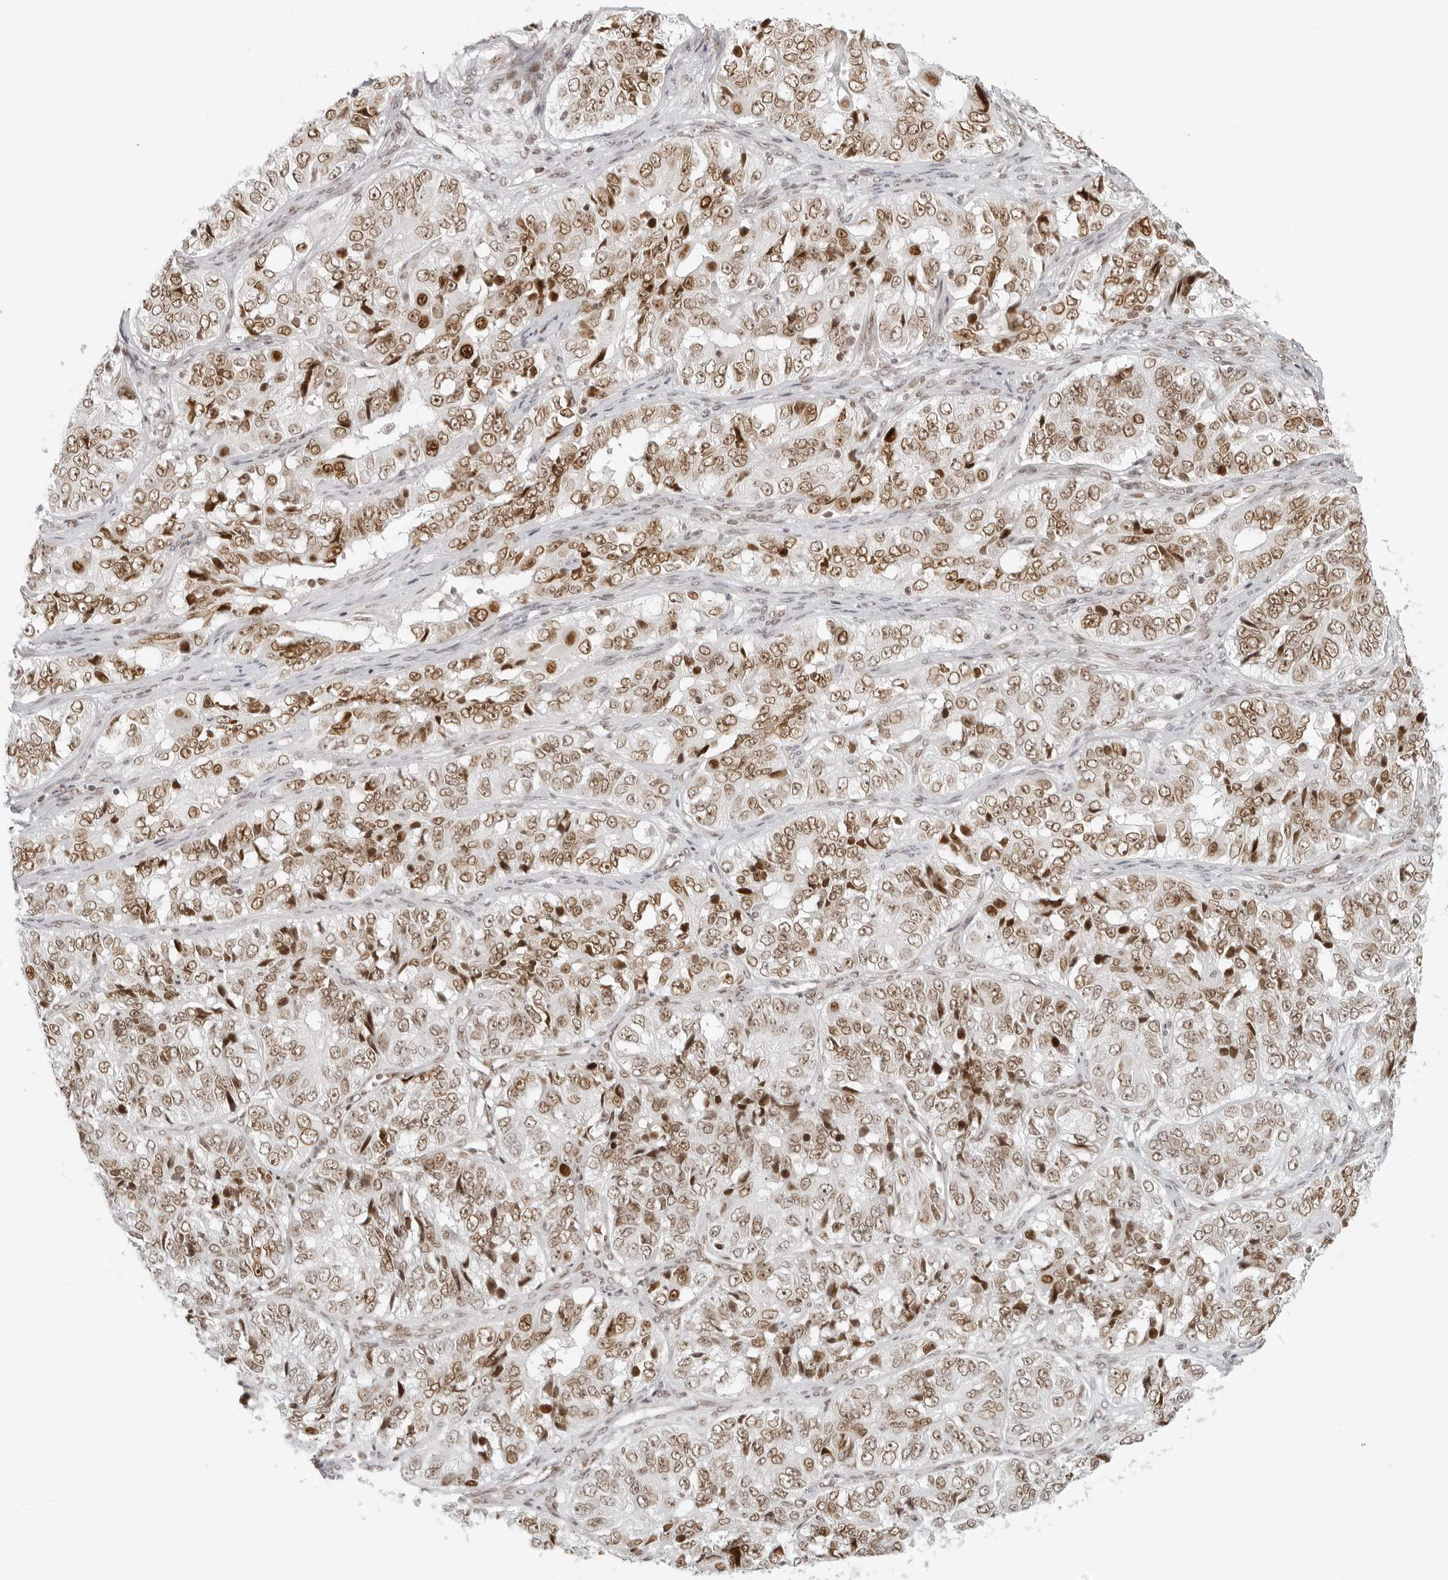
{"staining": {"intensity": "moderate", "quantity": ">75%", "location": "nuclear"}, "tissue": "ovarian cancer", "cell_type": "Tumor cells", "image_type": "cancer", "snomed": [{"axis": "morphology", "description": "Carcinoma, endometroid"}, {"axis": "topography", "description": "Ovary"}], "caption": "Ovarian cancer (endometroid carcinoma) tissue demonstrates moderate nuclear positivity in about >75% of tumor cells, visualized by immunohistochemistry.", "gene": "RCC1", "patient": {"sex": "female", "age": 51}}